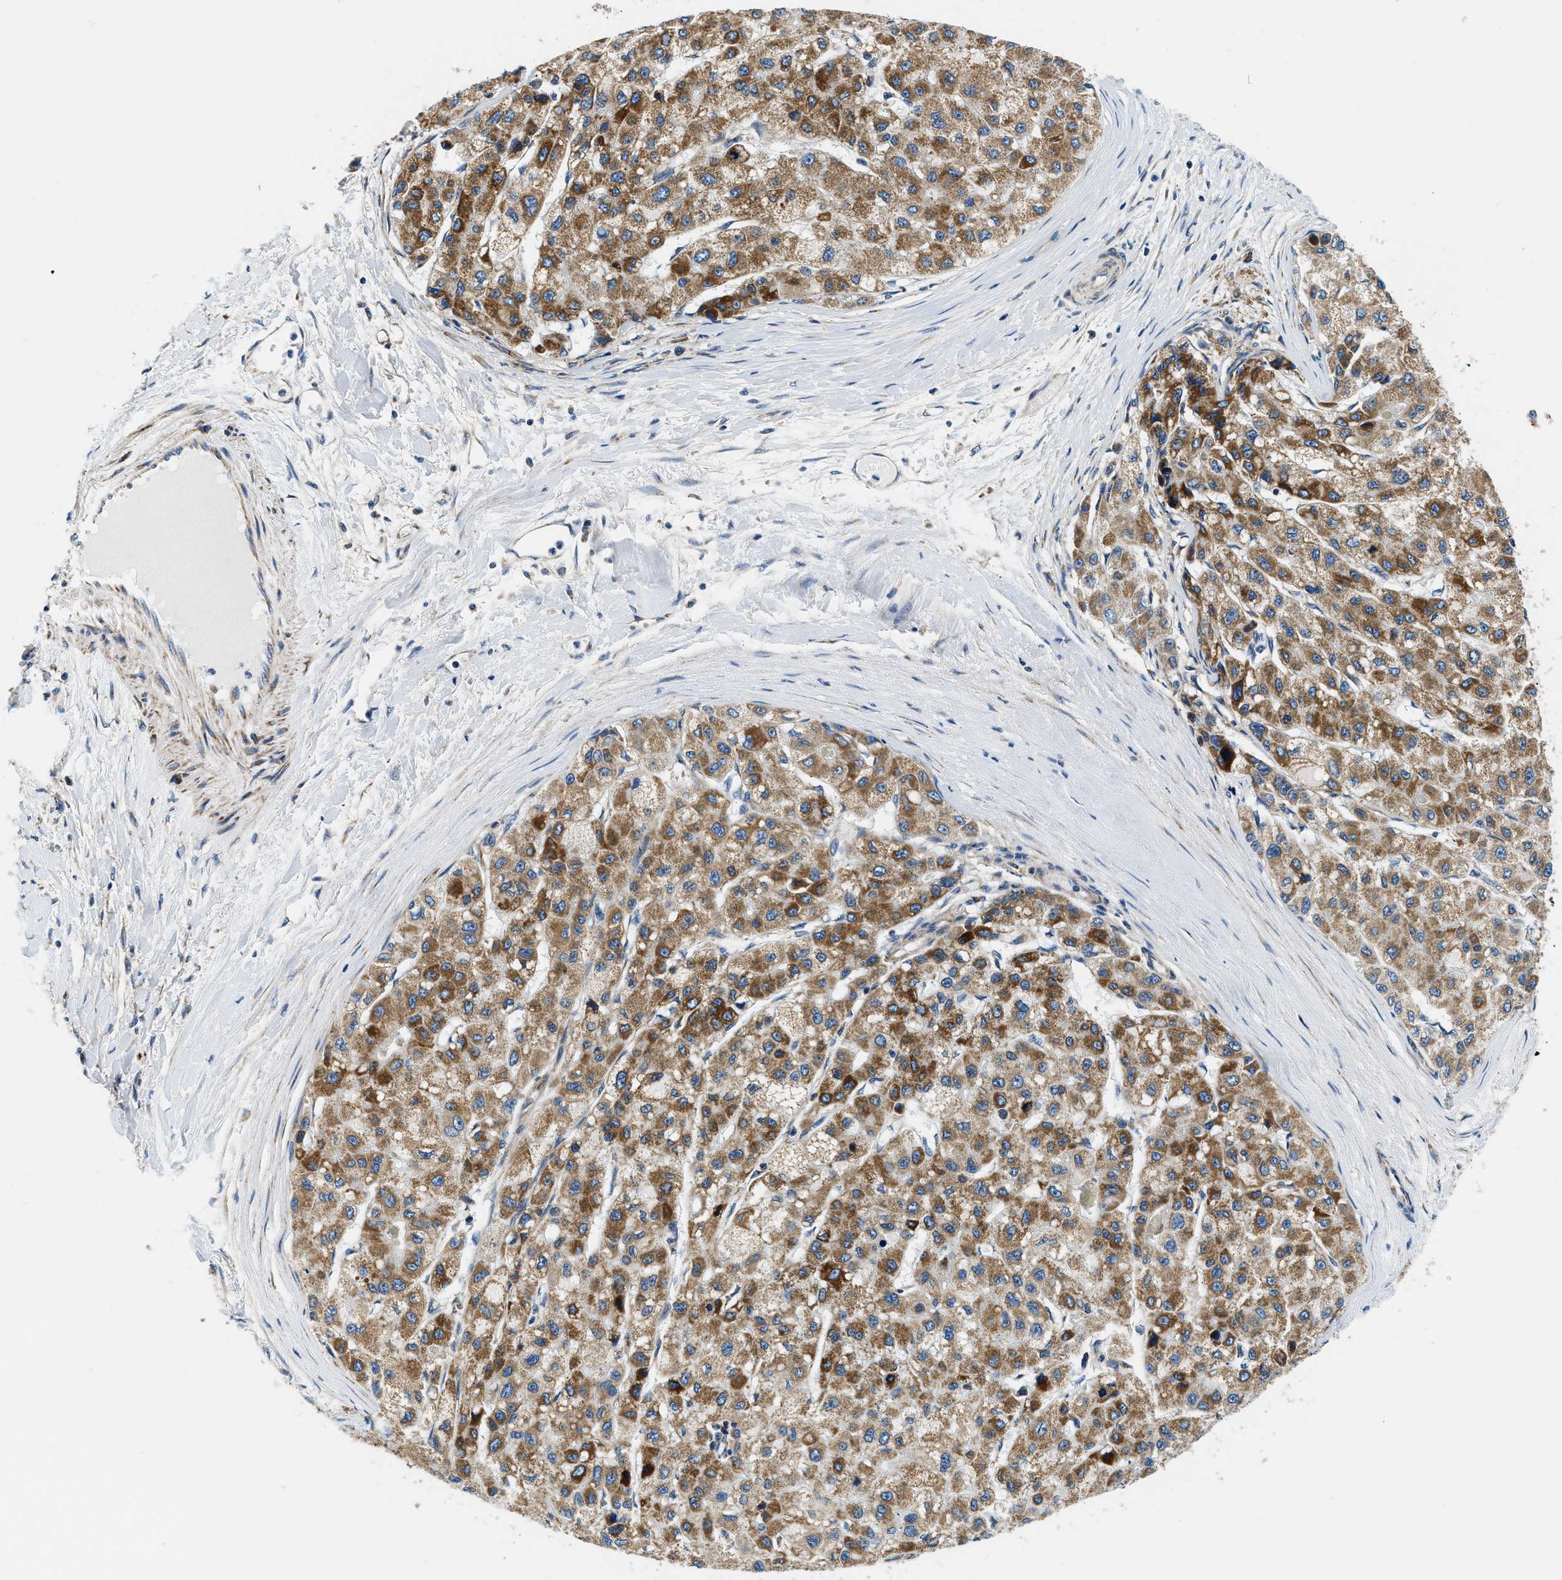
{"staining": {"intensity": "moderate", "quantity": ">75%", "location": "cytoplasmic/membranous"}, "tissue": "liver cancer", "cell_type": "Tumor cells", "image_type": "cancer", "snomed": [{"axis": "morphology", "description": "Carcinoma, Hepatocellular, NOS"}, {"axis": "topography", "description": "Liver"}], "caption": "Immunohistochemical staining of liver hepatocellular carcinoma demonstrates moderate cytoplasmic/membranous protein expression in approximately >75% of tumor cells.", "gene": "SAMD4B", "patient": {"sex": "male", "age": 80}}